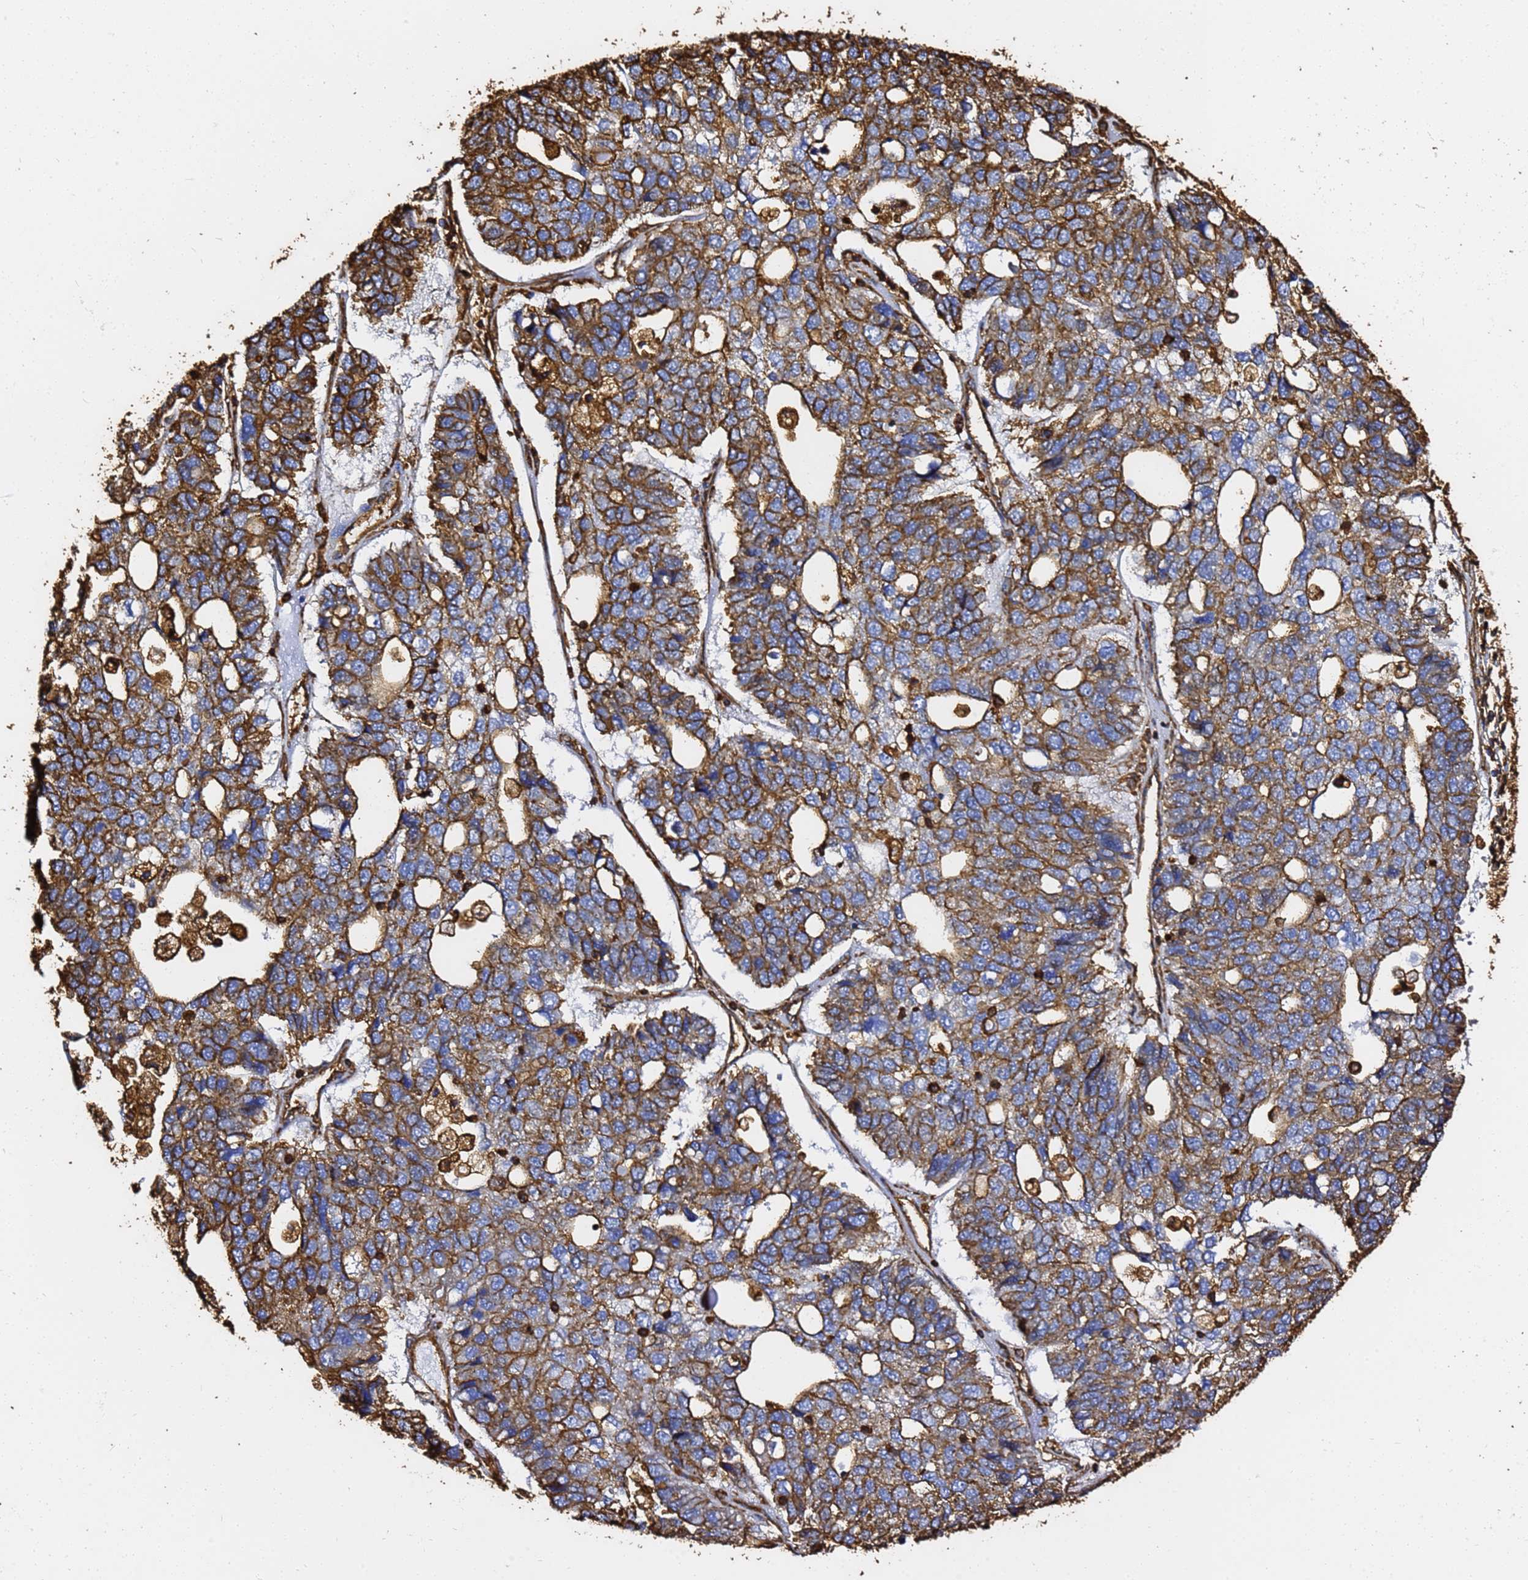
{"staining": {"intensity": "strong", "quantity": ">75%", "location": "cytoplasmic/membranous"}, "tissue": "pancreatic cancer", "cell_type": "Tumor cells", "image_type": "cancer", "snomed": [{"axis": "morphology", "description": "Adenocarcinoma, NOS"}, {"axis": "topography", "description": "Pancreas"}], "caption": "Adenocarcinoma (pancreatic) was stained to show a protein in brown. There is high levels of strong cytoplasmic/membranous positivity in about >75% of tumor cells.", "gene": "ACTB", "patient": {"sex": "female", "age": 61}}